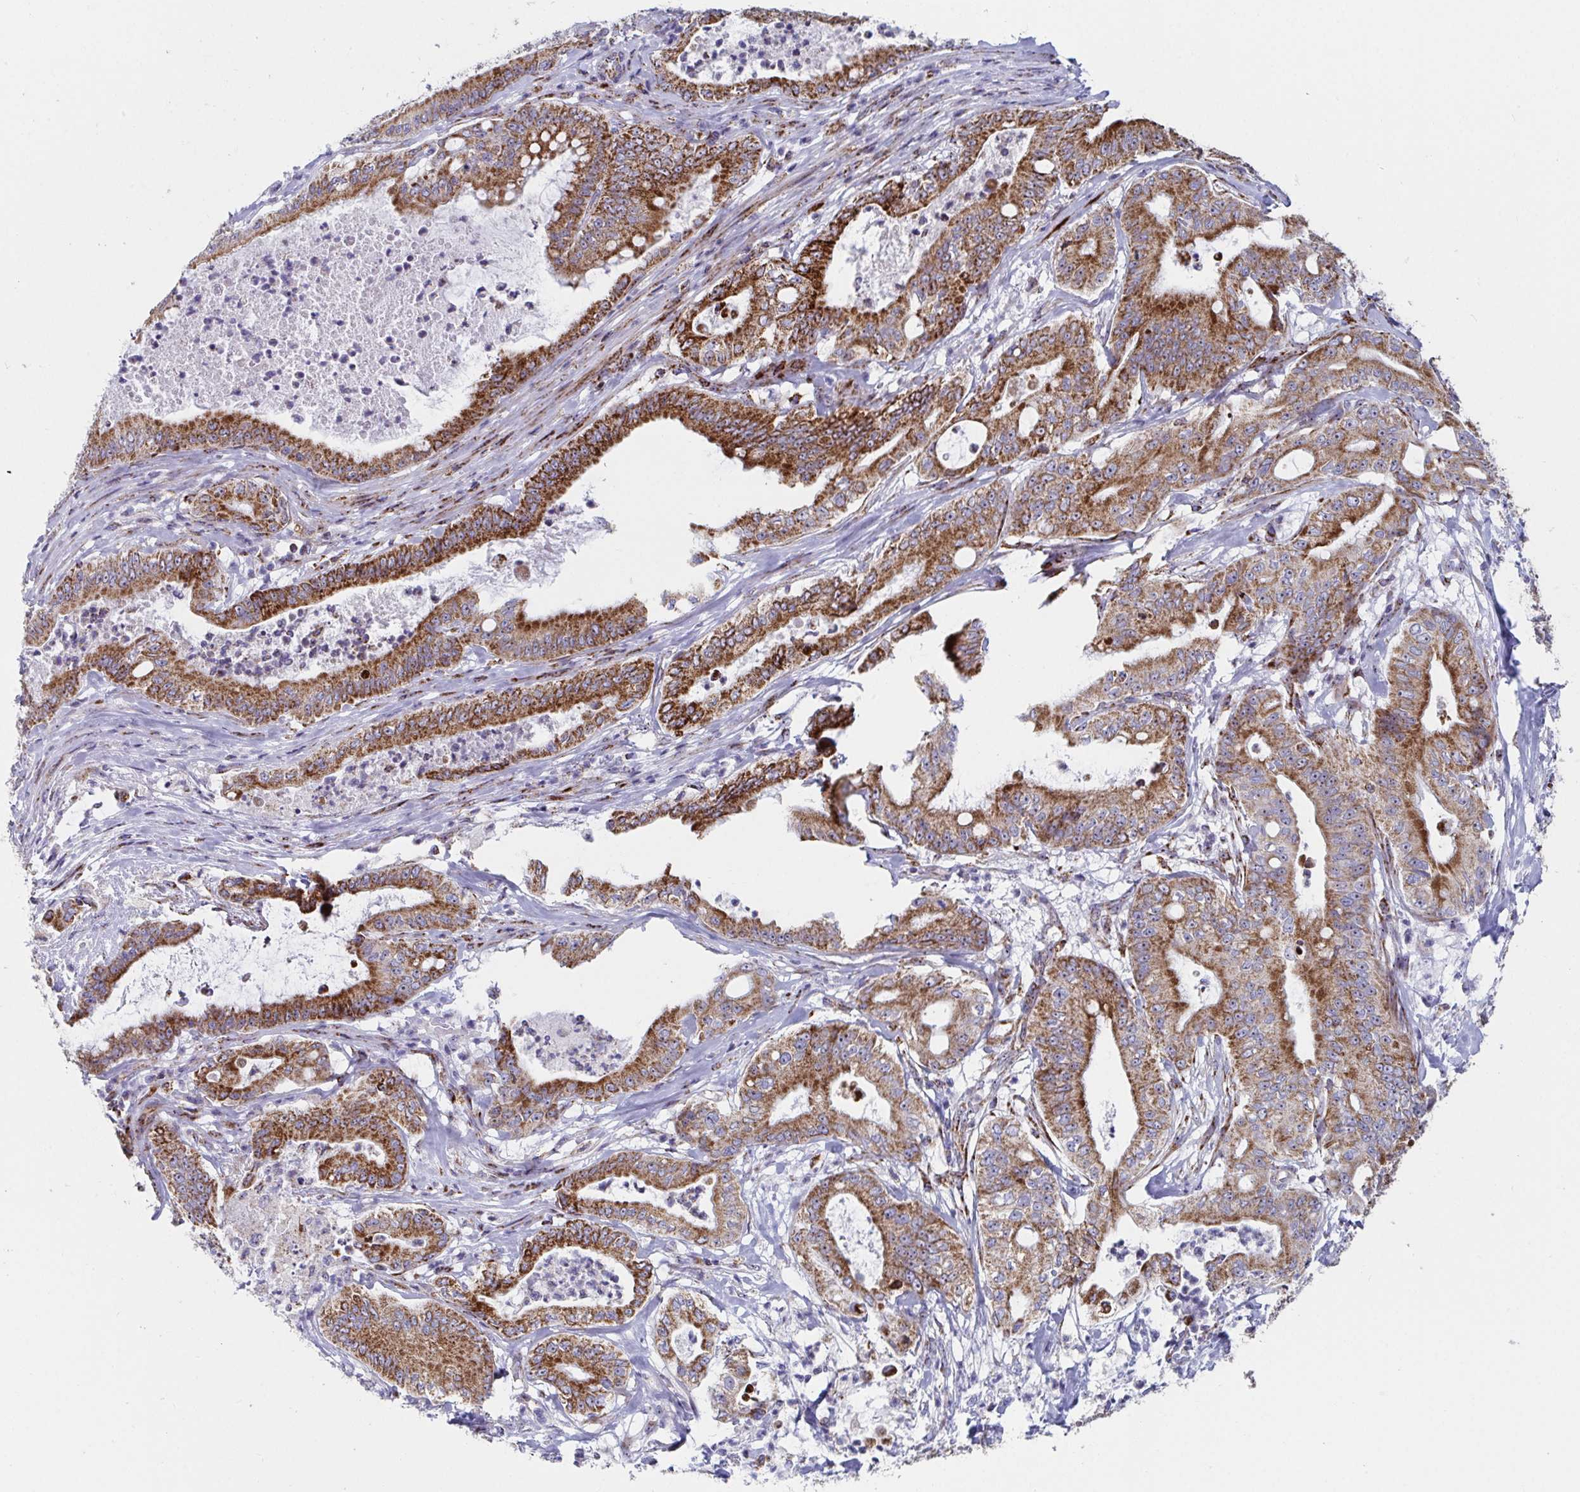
{"staining": {"intensity": "strong", "quantity": ">75%", "location": "cytoplasmic/membranous"}, "tissue": "pancreatic cancer", "cell_type": "Tumor cells", "image_type": "cancer", "snomed": [{"axis": "morphology", "description": "Adenocarcinoma, NOS"}, {"axis": "topography", "description": "Pancreas"}], "caption": "Adenocarcinoma (pancreatic) tissue shows strong cytoplasmic/membranous positivity in approximately >75% of tumor cells, visualized by immunohistochemistry.", "gene": "ATP5MJ", "patient": {"sex": "male", "age": 71}}